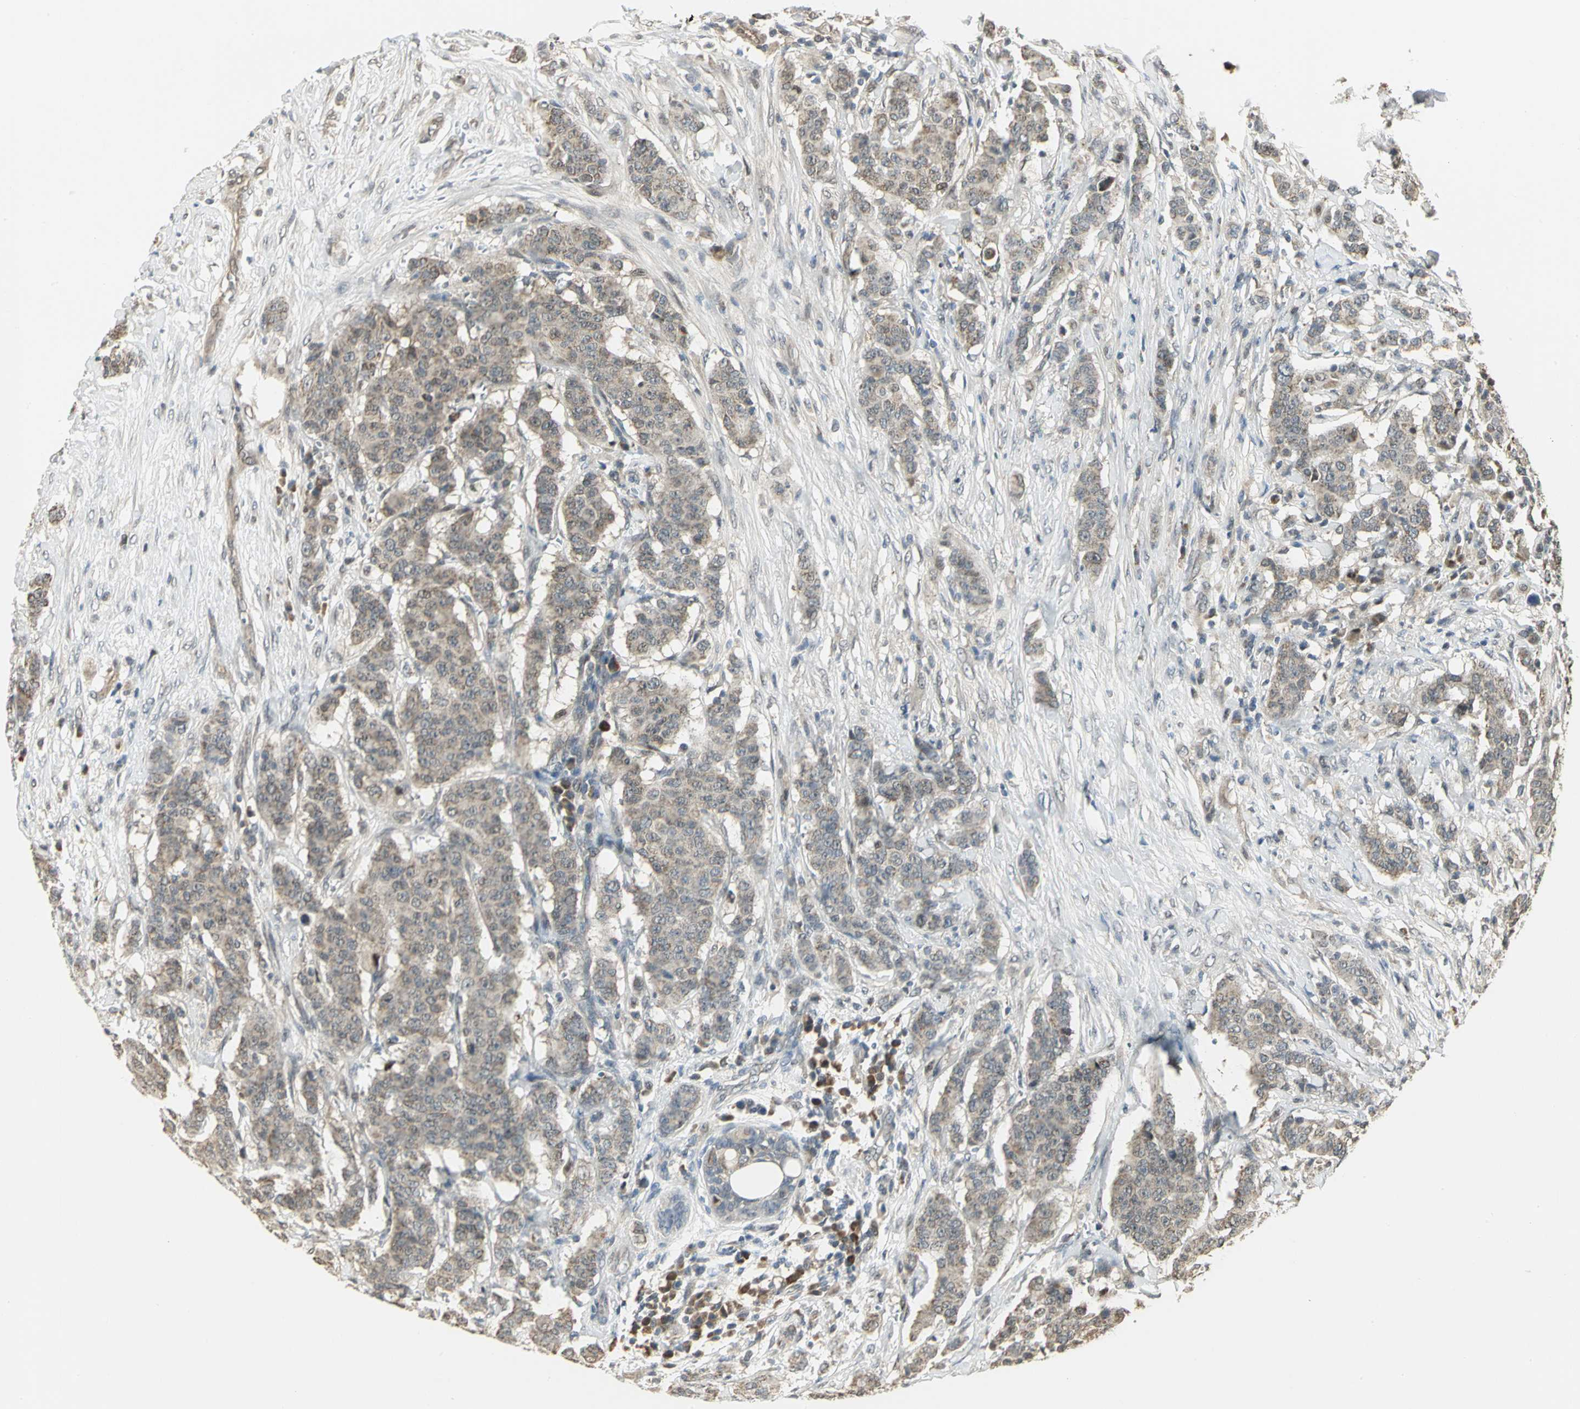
{"staining": {"intensity": "weak", "quantity": ">75%", "location": "cytoplasmic/membranous"}, "tissue": "breast cancer", "cell_type": "Tumor cells", "image_type": "cancer", "snomed": [{"axis": "morphology", "description": "Duct carcinoma"}, {"axis": "topography", "description": "Breast"}], "caption": "DAB (3,3'-diaminobenzidine) immunohistochemical staining of intraductal carcinoma (breast) shows weak cytoplasmic/membranous protein staining in about >75% of tumor cells.", "gene": "PSMC4", "patient": {"sex": "female", "age": 40}}